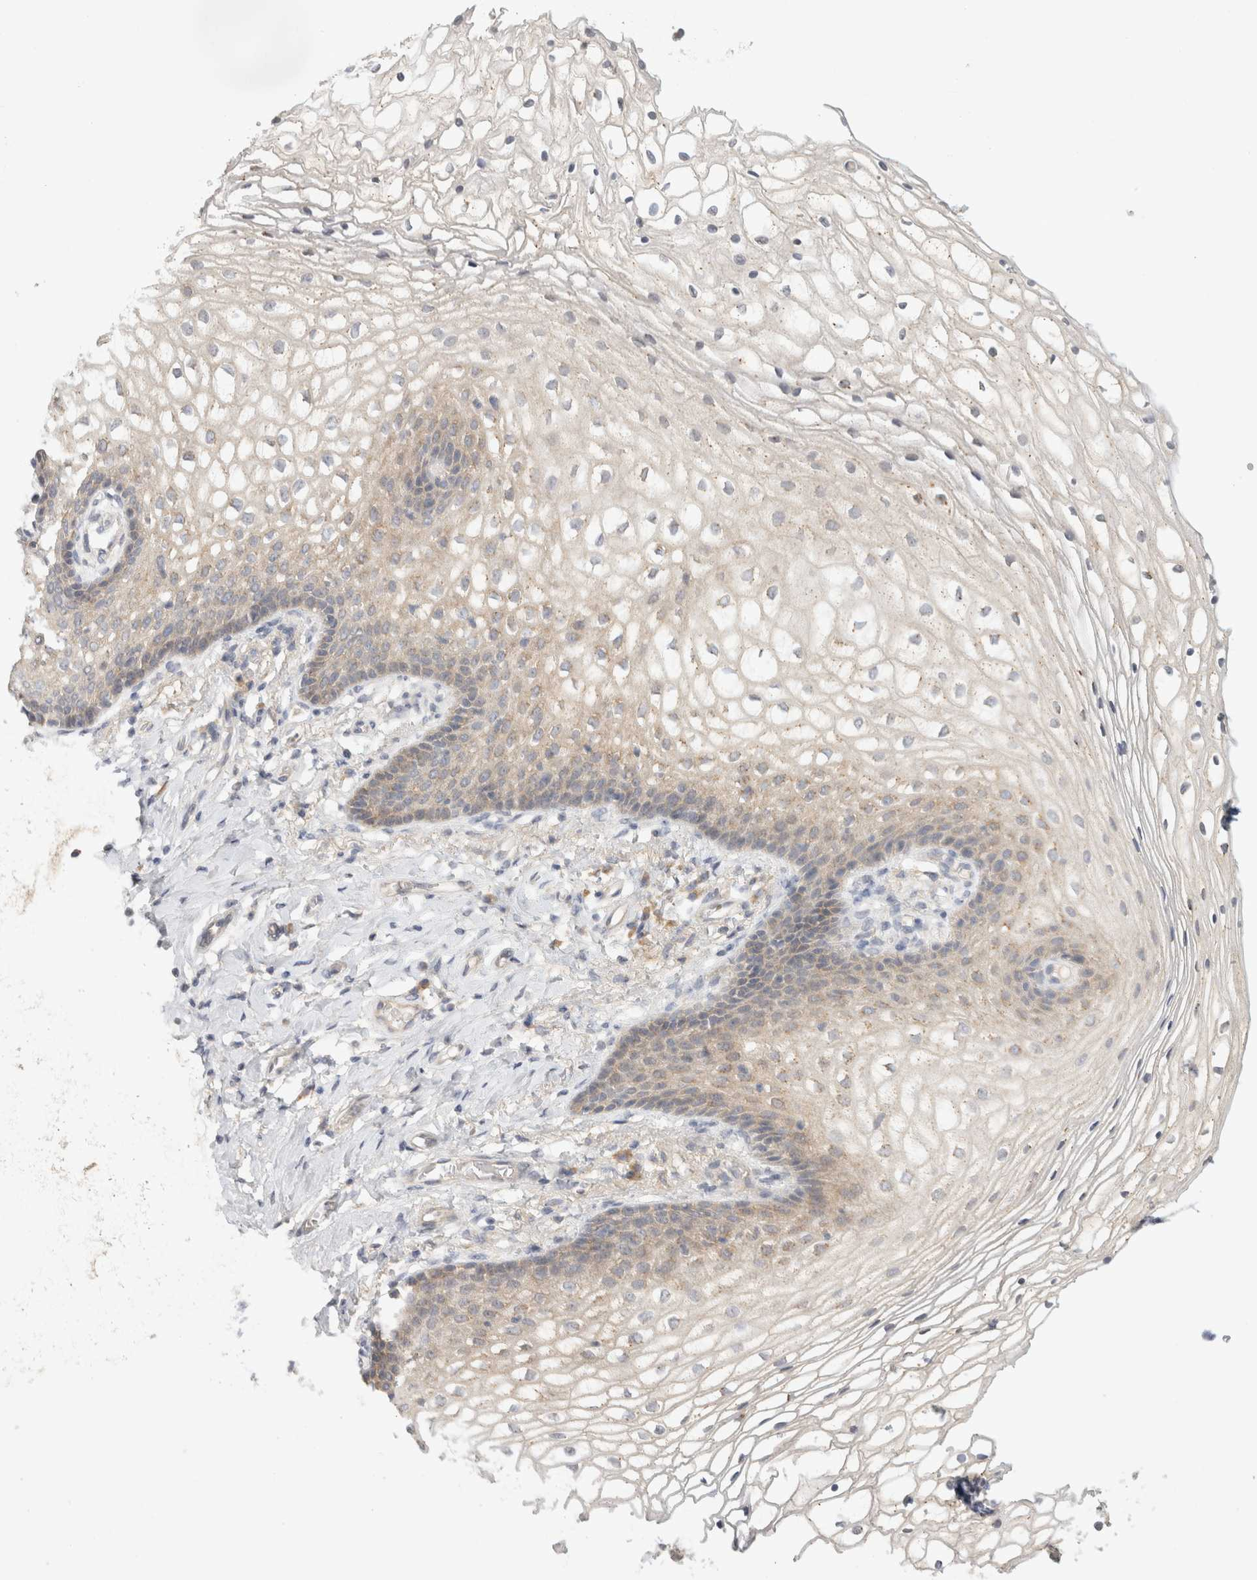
{"staining": {"intensity": "weak", "quantity": "<25%", "location": "cytoplasmic/membranous"}, "tissue": "vagina", "cell_type": "Squamous epithelial cells", "image_type": "normal", "snomed": [{"axis": "morphology", "description": "Normal tissue, NOS"}, {"axis": "topography", "description": "Vagina"}], "caption": "The image exhibits no significant positivity in squamous epithelial cells of vagina. The staining was performed using DAB (3,3'-diaminobenzidine) to visualize the protein expression in brown, while the nuclei were stained in blue with hematoxylin (Magnification: 20x).", "gene": "CHRM4", "patient": {"sex": "female", "age": 60}}